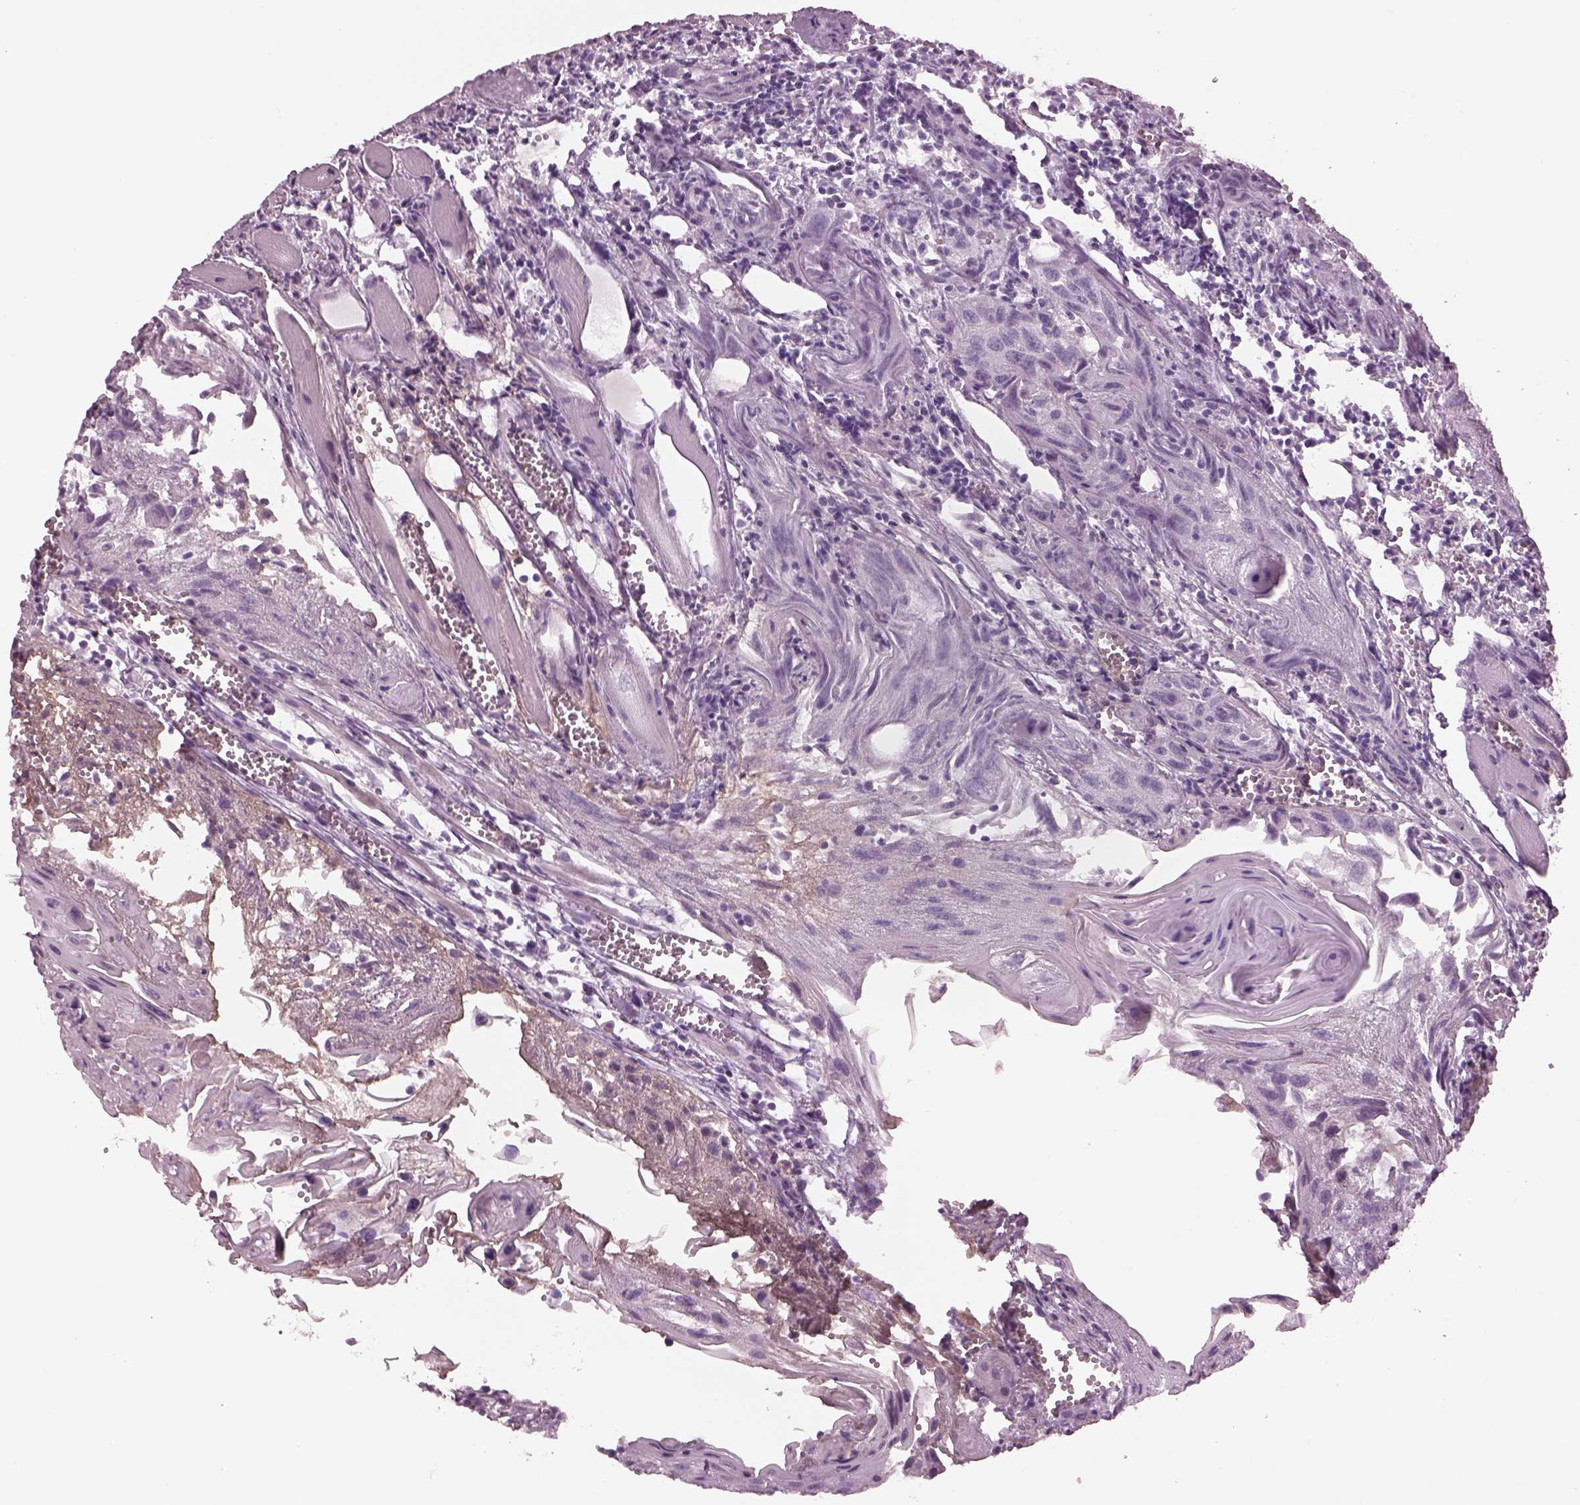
{"staining": {"intensity": "negative", "quantity": "none", "location": "none"}, "tissue": "head and neck cancer", "cell_type": "Tumor cells", "image_type": "cancer", "snomed": [{"axis": "morphology", "description": "Squamous cell carcinoma, NOS"}, {"axis": "topography", "description": "Head-Neck"}], "caption": "Squamous cell carcinoma (head and neck) was stained to show a protein in brown. There is no significant staining in tumor cells.", "gene": "CYLC1", "patient": {"sex": "female", "age": 80}}